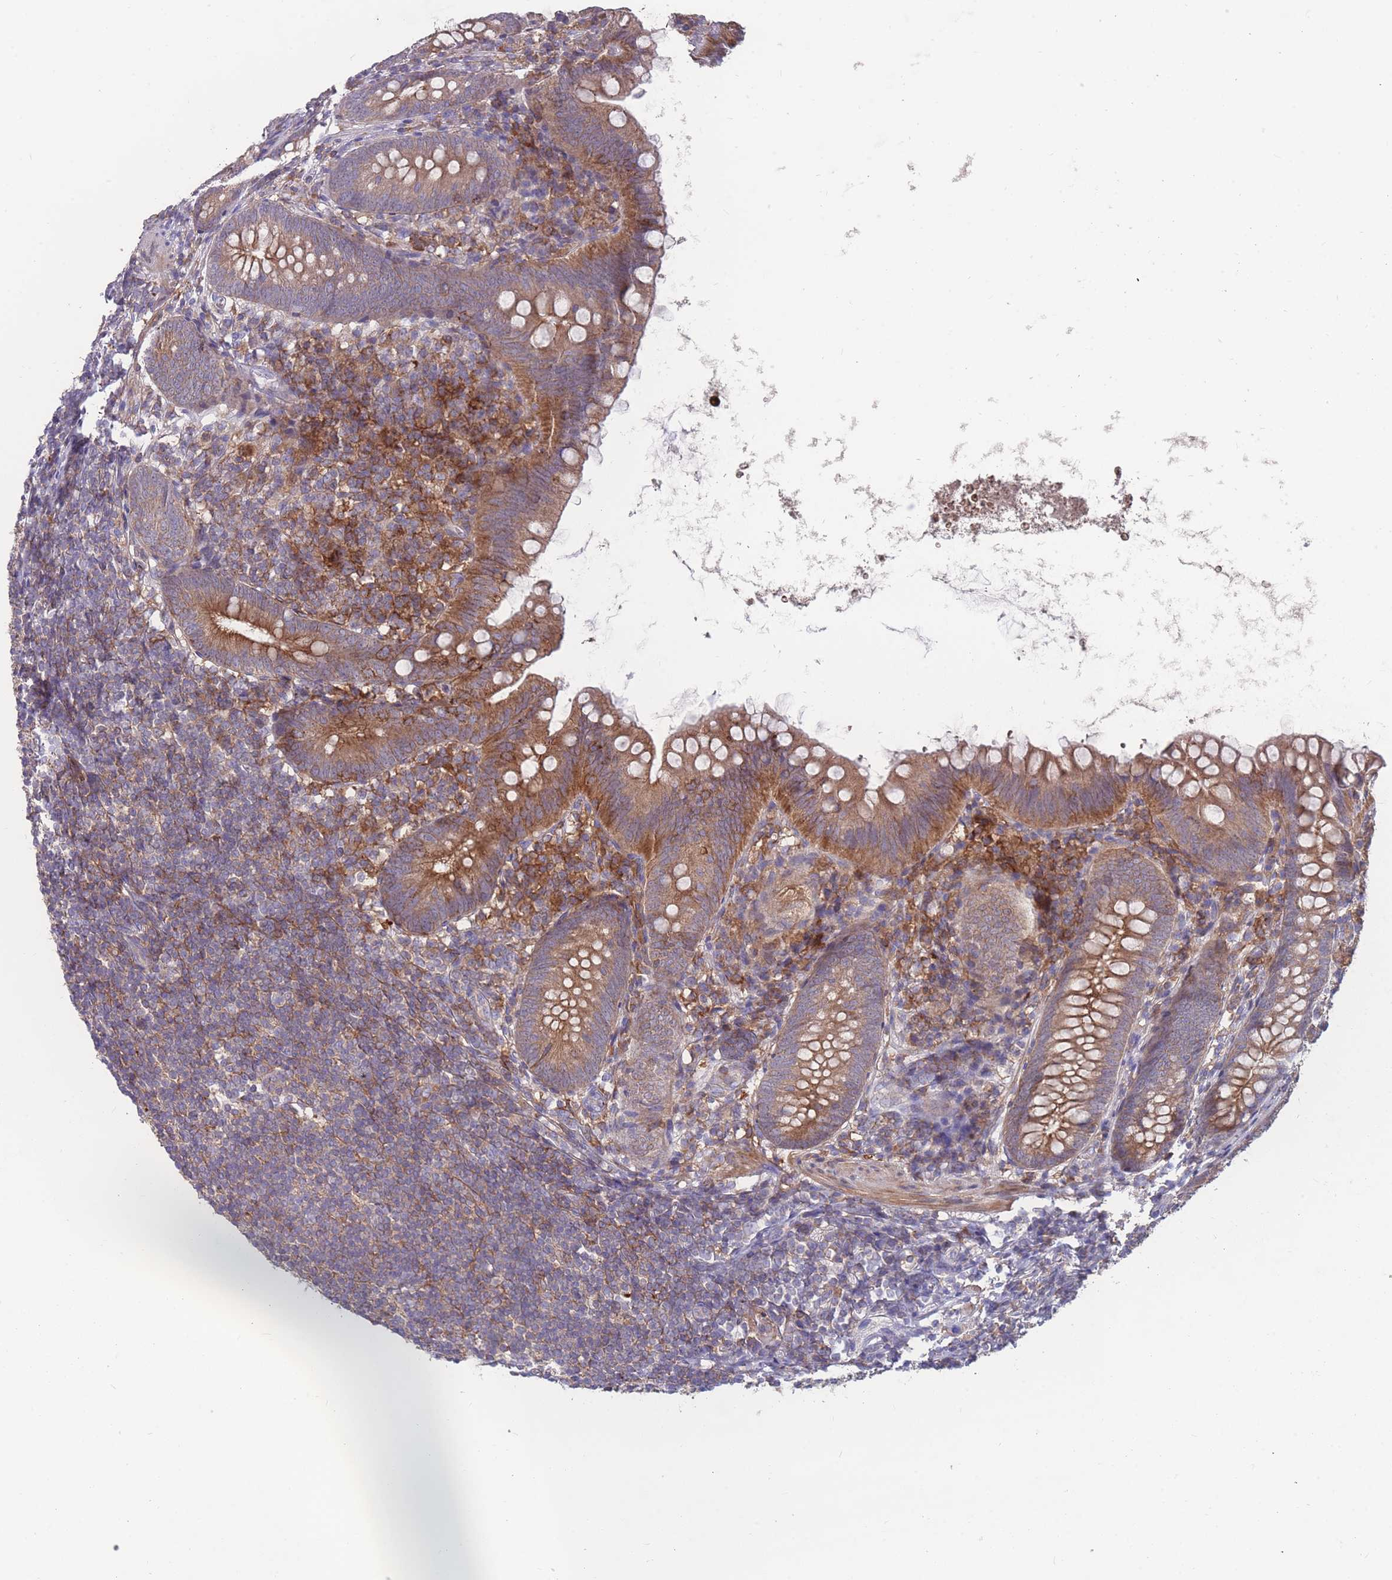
{"staining": {"intensity": "moderate", "quantity": "25%-75%", "location": "cytoplasmic/membranous"}, "tissue": "appendix", "cell_type": "Glandular cells", "image_type": "normal", "snomed": [{"axis": "morphology", "description": "Normal tissue, NOS"}, {"axis": "topography", "description": "Appendix"}], "caption": "Protein expression by immunohistochemistry displays moderate cytoplasmic/membranous expression in approximately 25%-75% of glandular cells in benign appendix.", "gene": "CD33", "patient": {"sex": "female", "age": 62}}